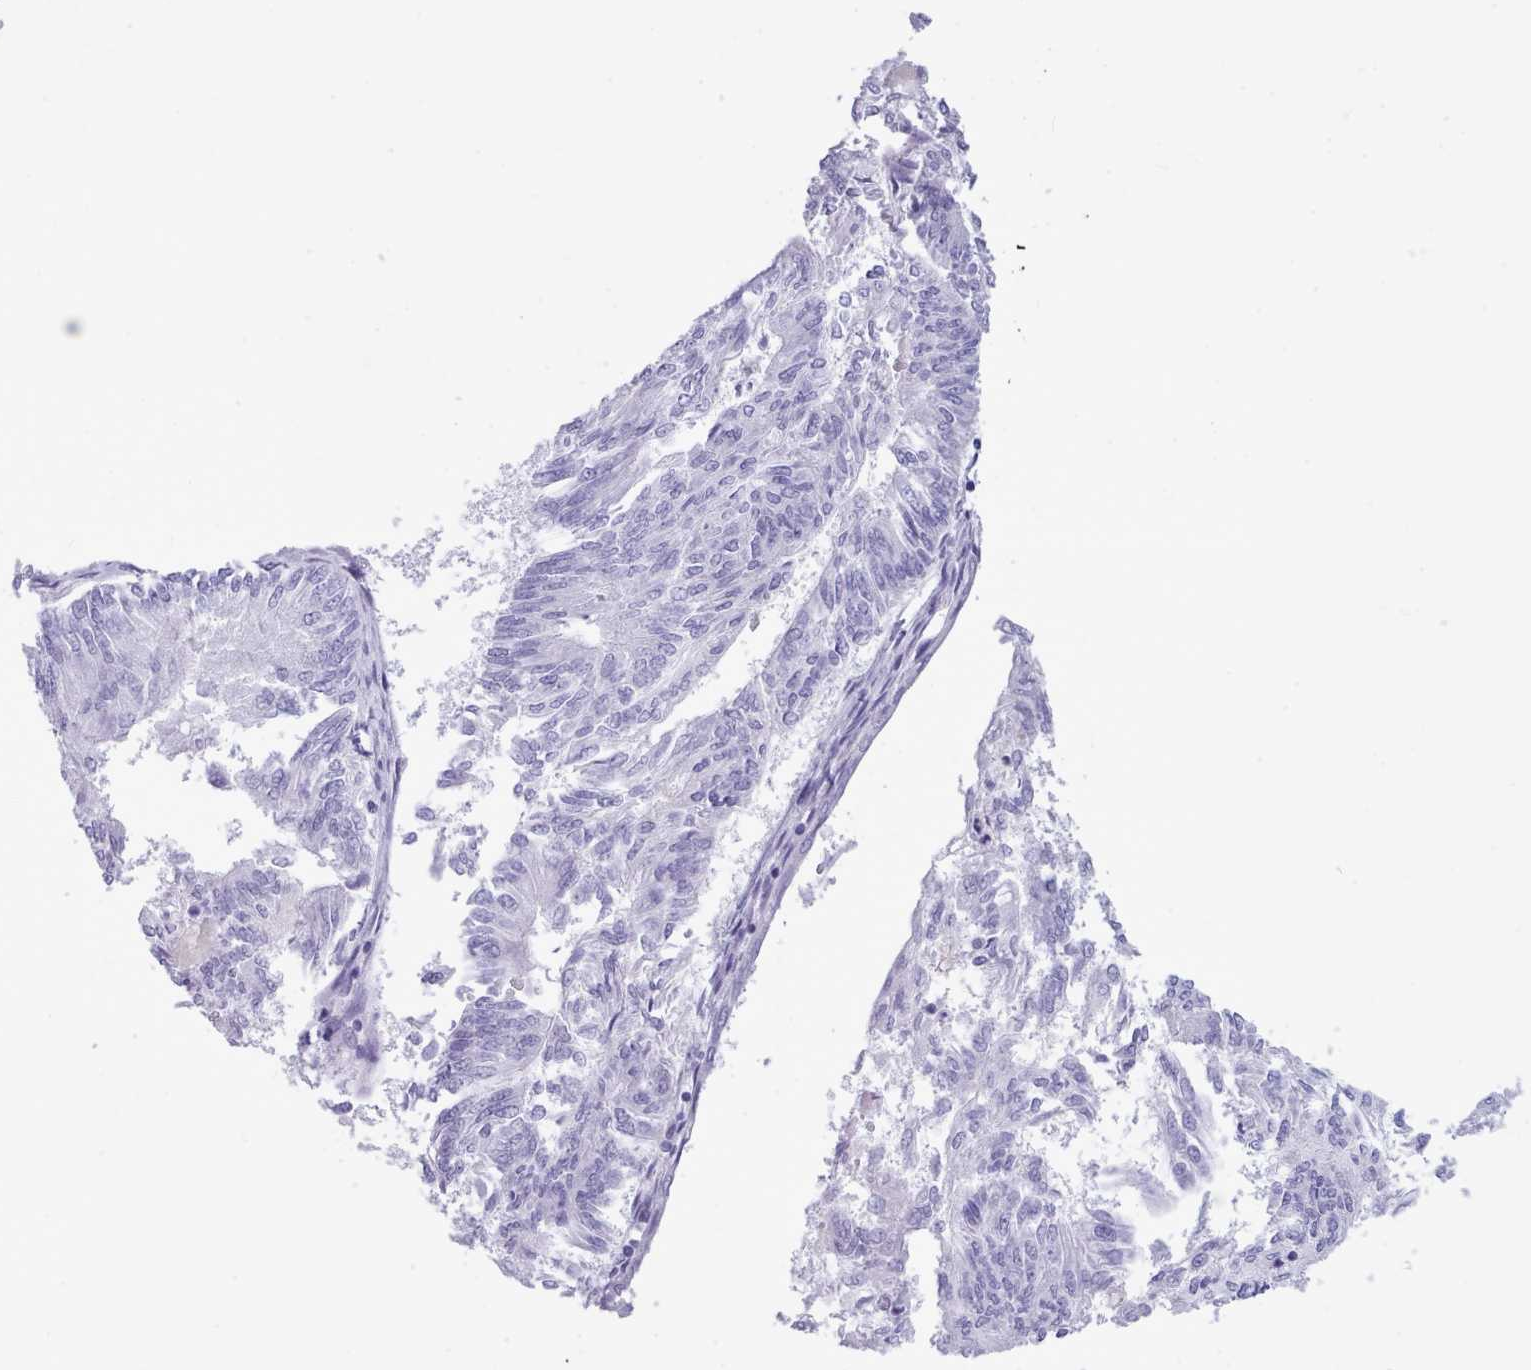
{"staining": {"intensity": "negative", "quantity": "none", "location": "none"}, "tissue": "endometrial cancer", "cell_type": "Tumor cells", "image_type": "cancer", "snomed": [{"axis": "morphology", "description": "Adenocarcinoma, NOS"}, {"axis": "topography", "description": "Endometrium"}], "caption": "DAB (3,3'-diaminobenzidine) immunohistochemical staining of adenocarcinoma (endometrial) reveals no significant staining in tumor cells.", "gene": "FBXO48", "patient": {"sex": "female", "age": 58}}